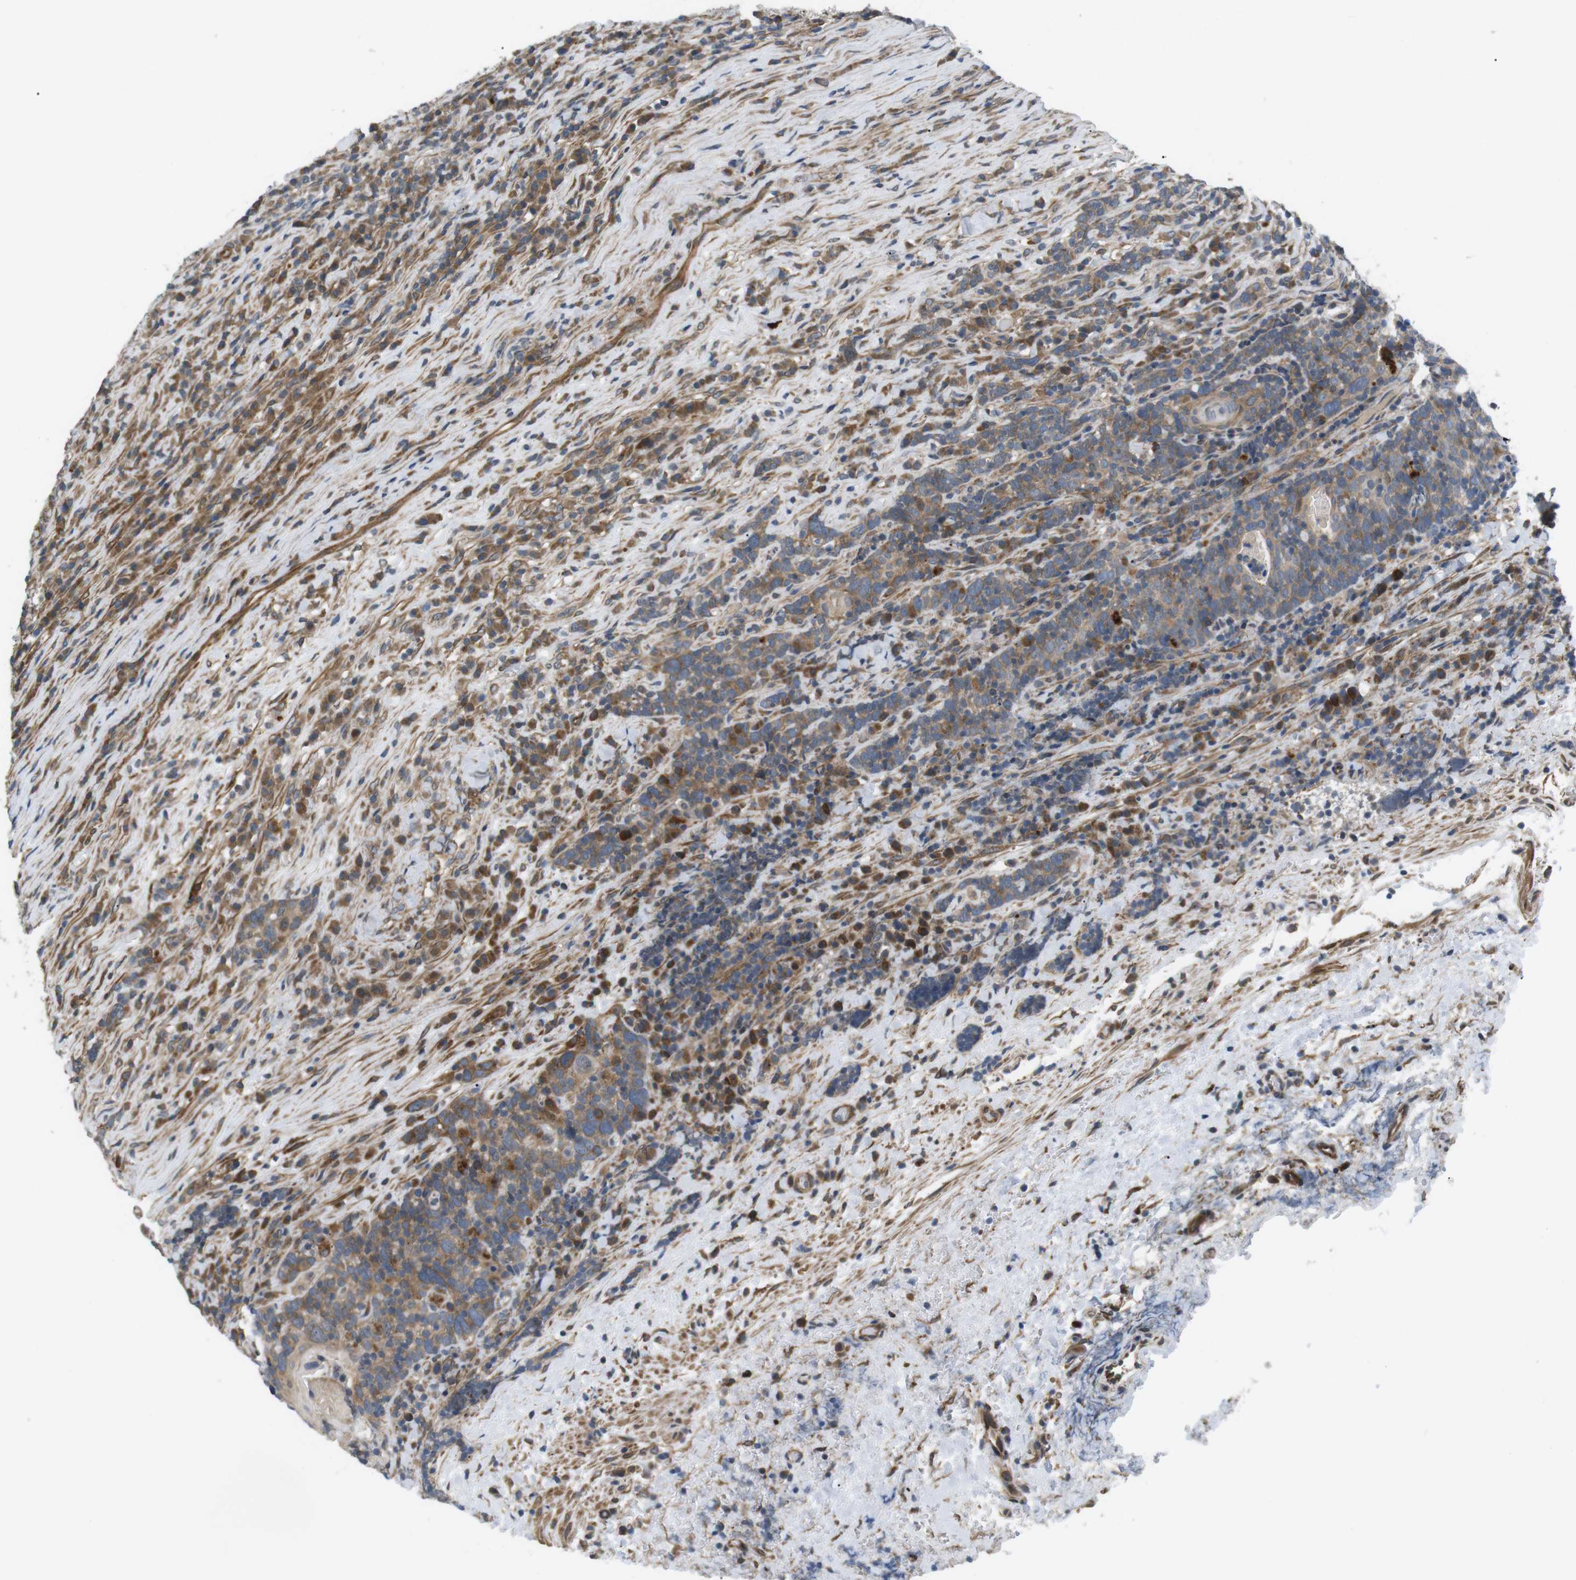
{"staining": {"intensity": "moderate", "quantity": "25%-75%", "location": "cytoplasmic/membranous"}, "tissue": "head and neck cancer", "cell_type": "Tumor cells", "image_type": "cancer", "snomed": [{"axis": "morphology", "description": "Squamous cell carcinoma, NOS"}, {"axis": "morphology", "description": "Squamous cell carcinoma, metastatic, NOS"}, {"axis": "topography", "description": "Lymph node"}, {"axis": "topography", "description": "Head-Neck"}], "caption": "Human head and neck cancer stained for a protein (brown) exhibits moderate cytoplasmic/membranous positive expression in about 25%-75% of tumor cells.", "gene": "KANK2", "patient": {"sex": "male", "age": 62}}